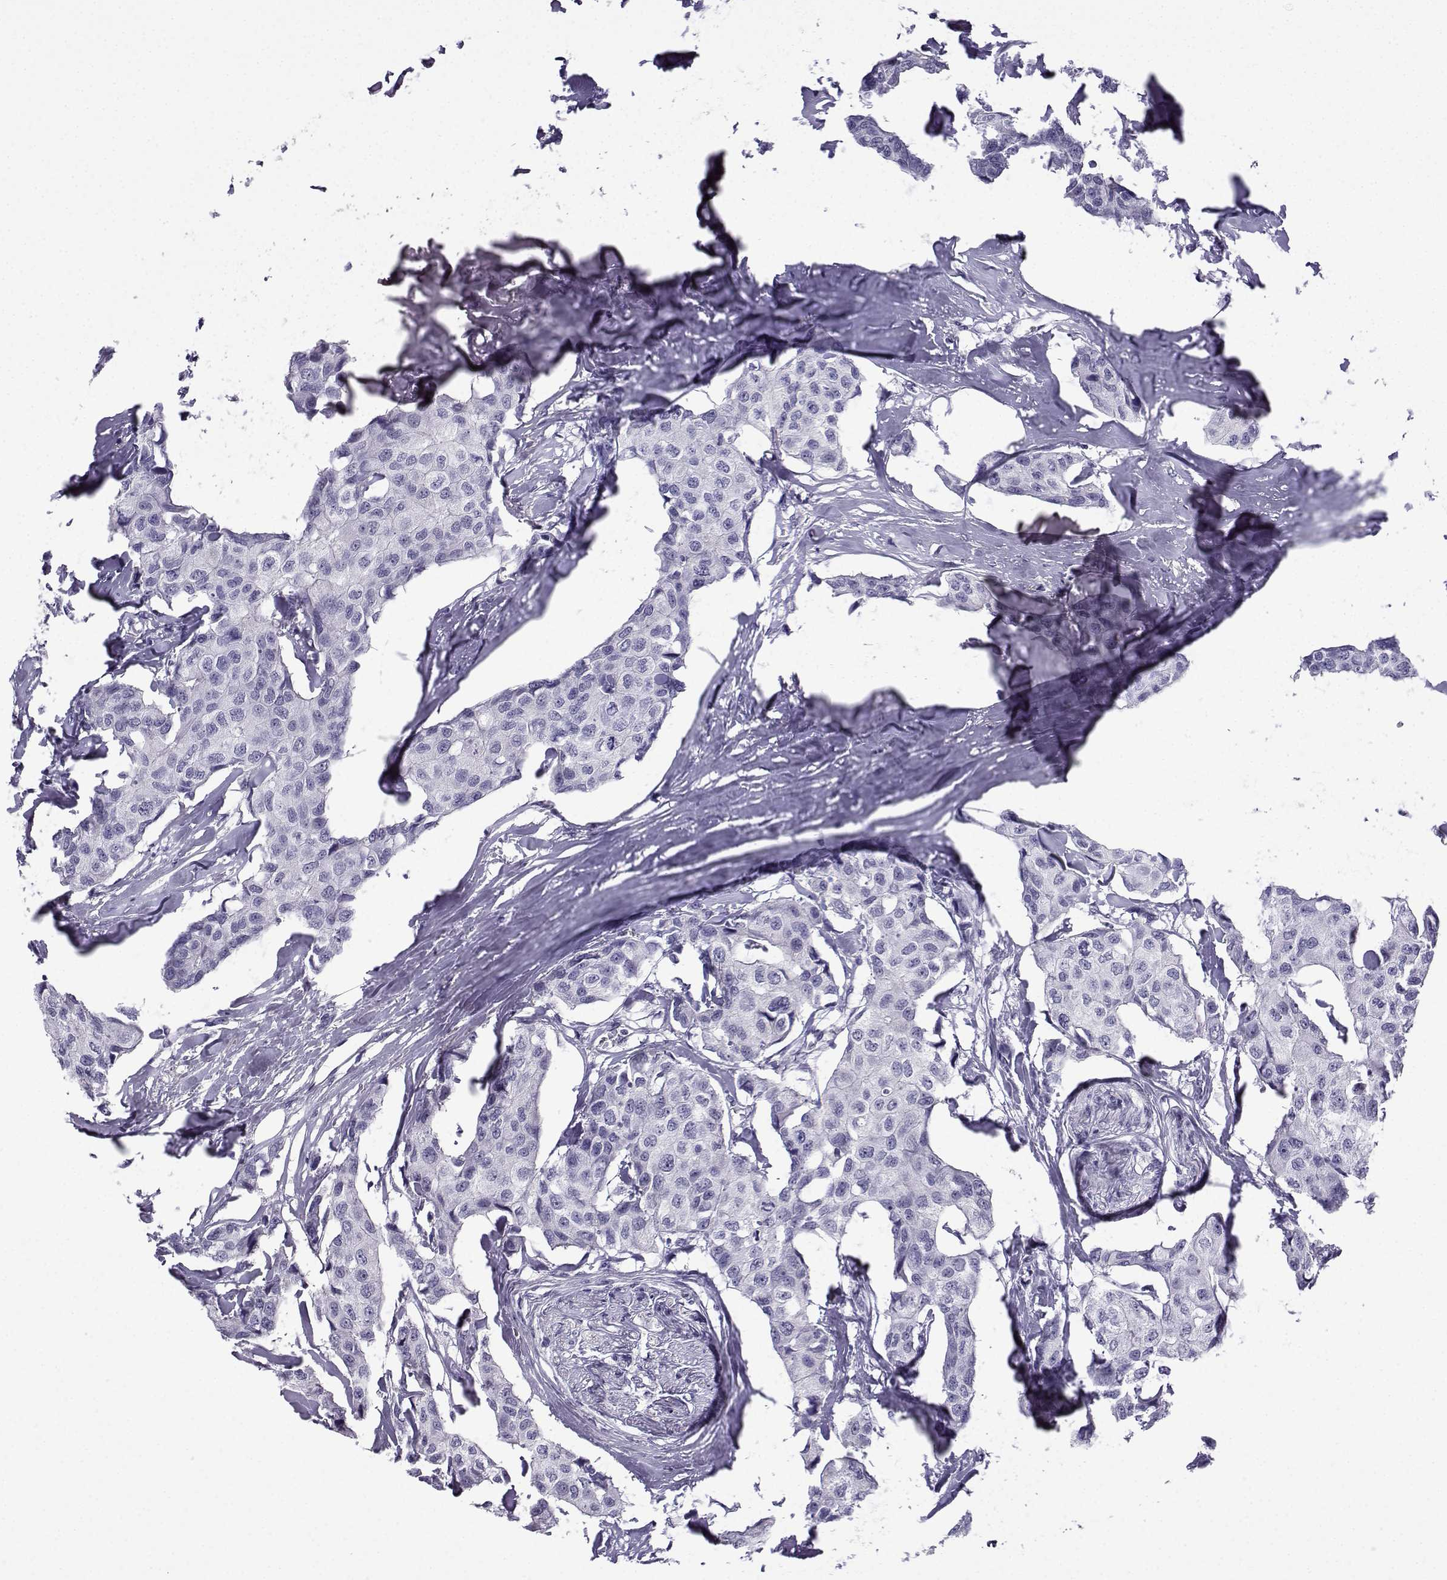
{"staining": {"intensity": "negative", "quantity": "none", "location": "none"}, "tissue": "breast cancer", "cell_type": "Tumor cells", "image_type": "cancer", "snomed": [{"axis": "morphology", "description": "Duct carcinoma"}, {"axis": "topography", "description": "Breast"}], "caption": "High magnification brightfield microscopy of breast cancer (intraductal carcinoma) stained with DAB (3,3'-diaminobenzidine) (brown) and counterstained with hematoxylin (blue): tumor cells show no significant positivity. (IHC, brightfield microscopy, high magnification).", "gene": "MRGBP", "patient": {"sex": "female", "age": 80}}